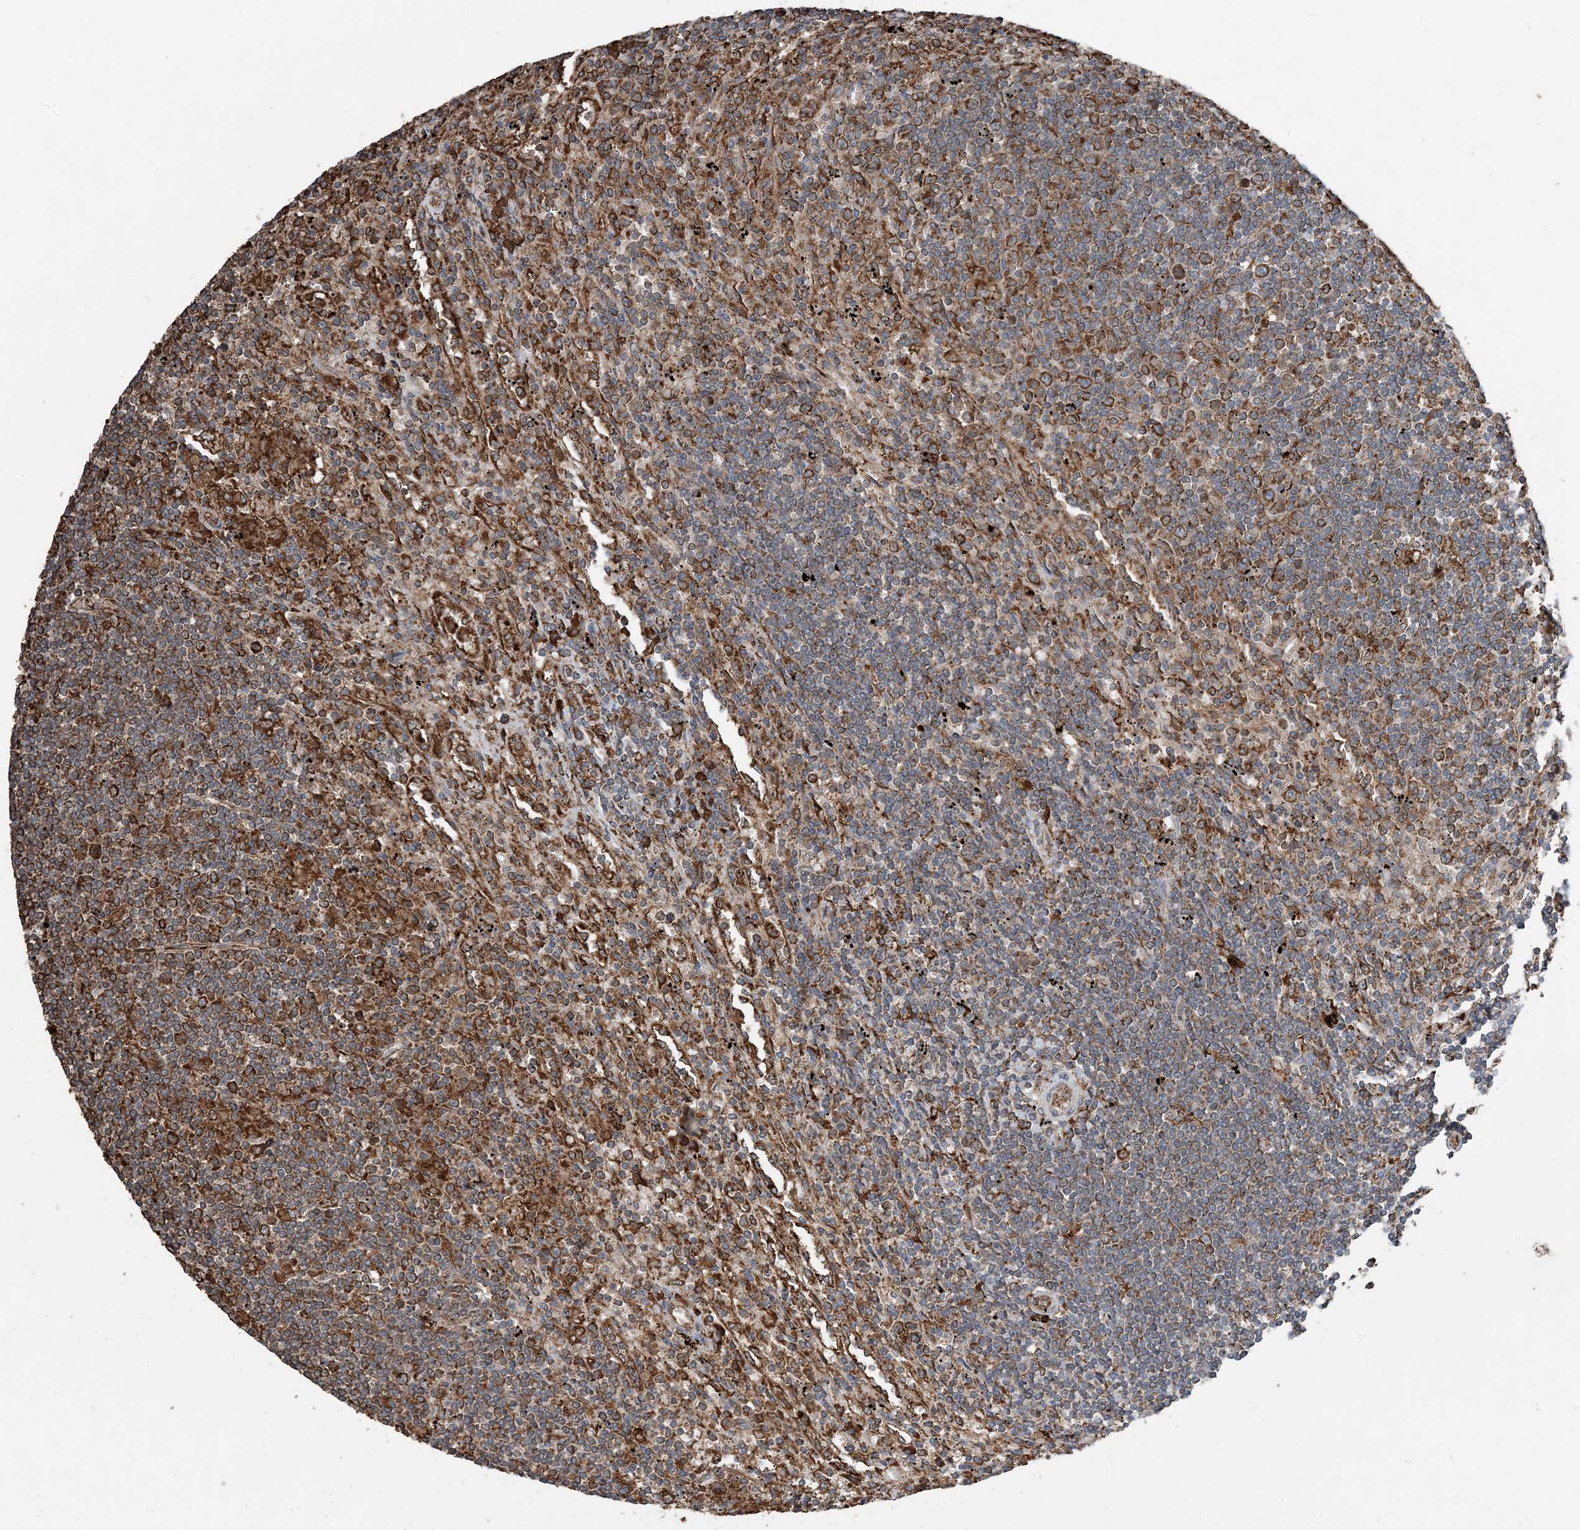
{"staining": {"intensity": "strong", "quantity": "25%-75%", "location": "cytoplasmic/membranous"}, "tissue": "lymphoma", "cell_type": "Tumor cells", "image_type": "cancer", "snomed": [{"axis": "morphology", "description": "Malignant lymphoma, non-Hodgkin's type, Low grade"}, {"axis": "topography", "description": "Spleen"}], "caption": "This micrograph exhibits immunohistochemistry (IHC) staining of human low-grade malignant lymphoma, non-Hodgkin's type, with high strong cytoplasmic/membranous positivity in approximately 25%-75% of tumor cells.", "gene": "PDIA6", "patient": {"sex": "male", "age": 76}}